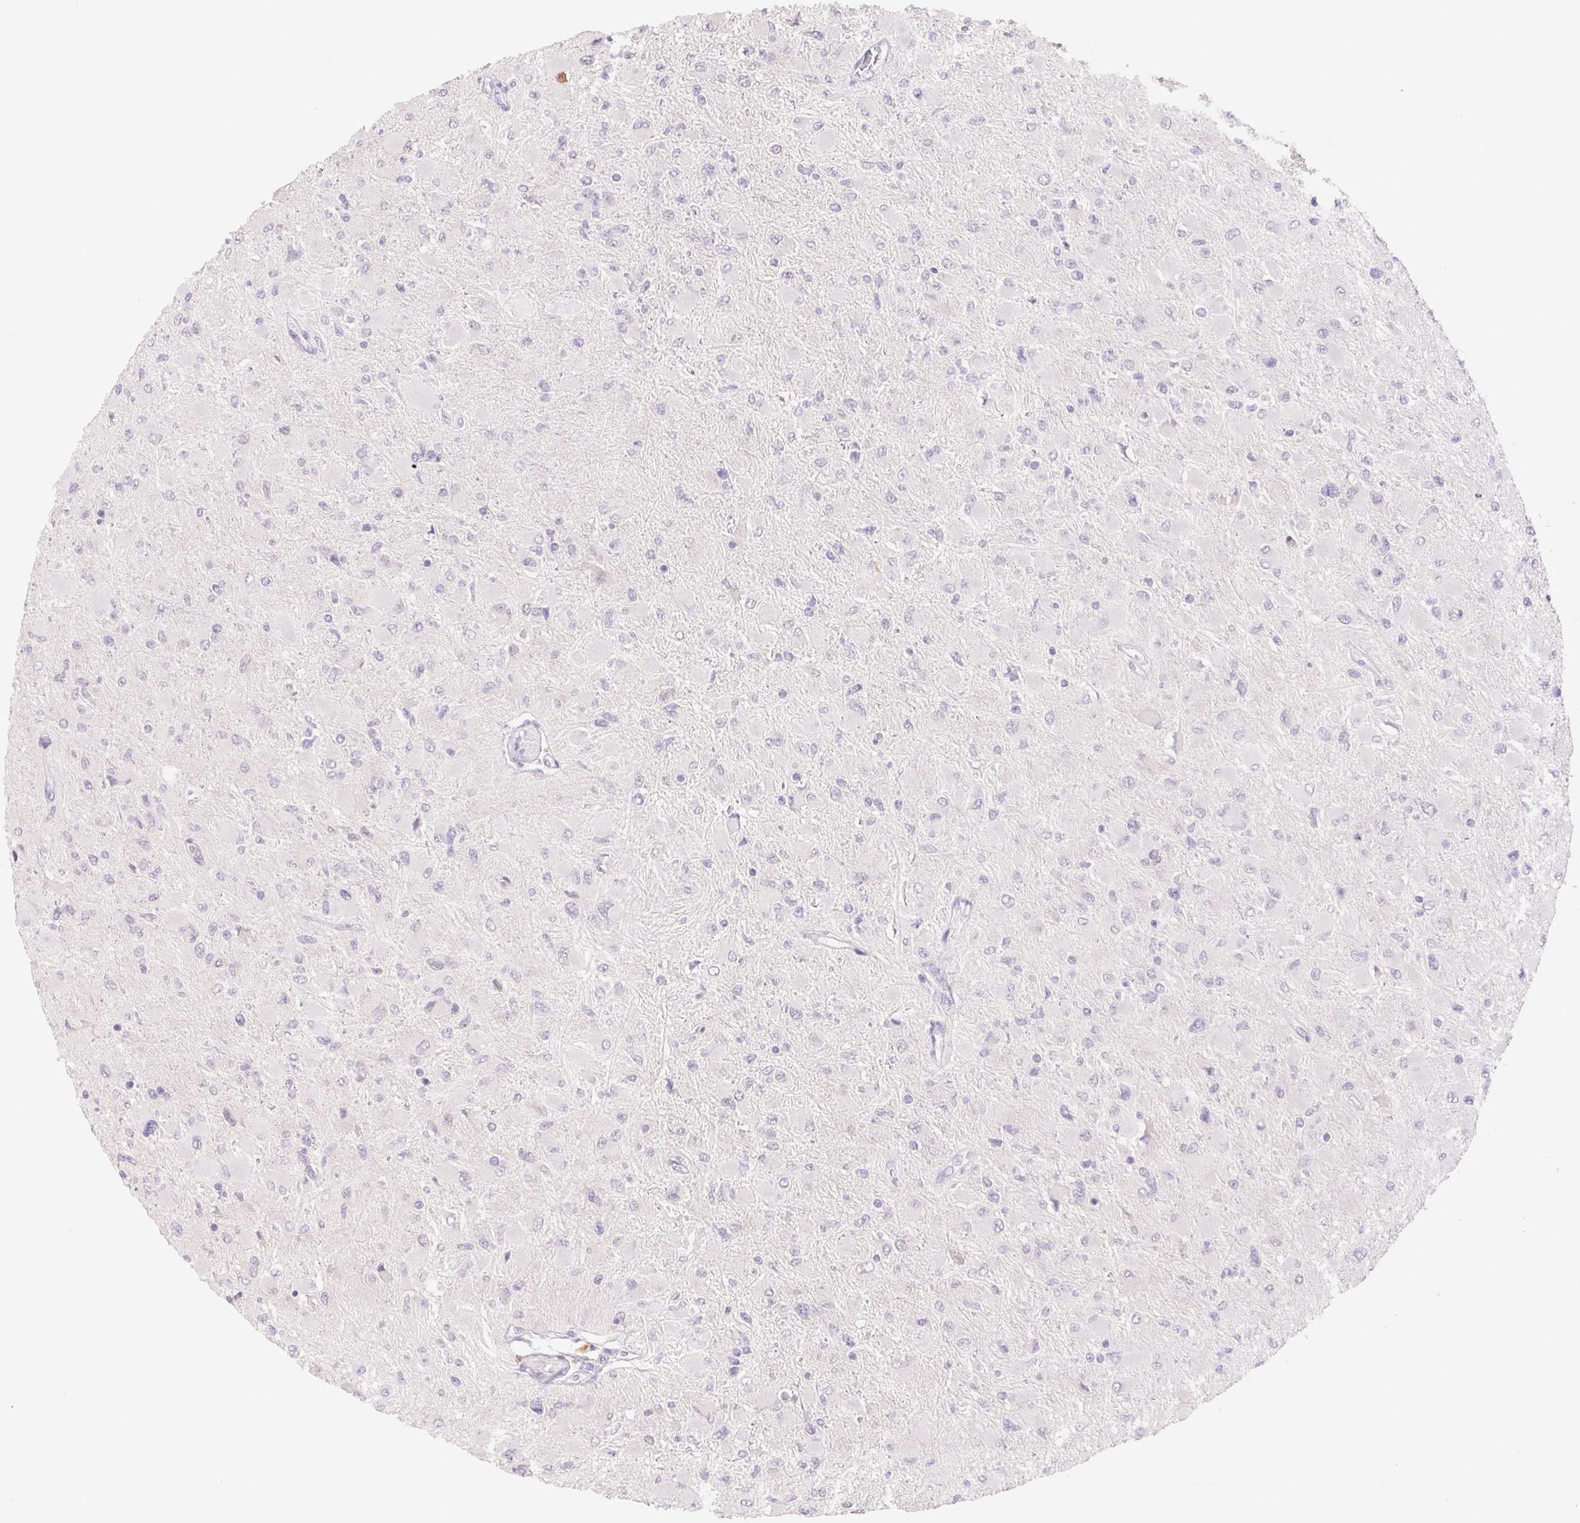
{"staining": {"intensity": "negative", "quantity": "none", "location": "none"}, "tissue": "glioma", "cell_type": "Tumor cells", "image_type": "cancer", "snomed": [{"axis": "morphology", "description": "Glioma, malignant, High grade"}, {"axis": "topography", "description": "Cerebral cortex"}], "caption": "Immunohistochemistry (IHC) of malignant glioma (high-grade) reveals no positivity in tumor cells.", "gene": "PNMA8B", "patient": {"sex": "female", "age": 36}}